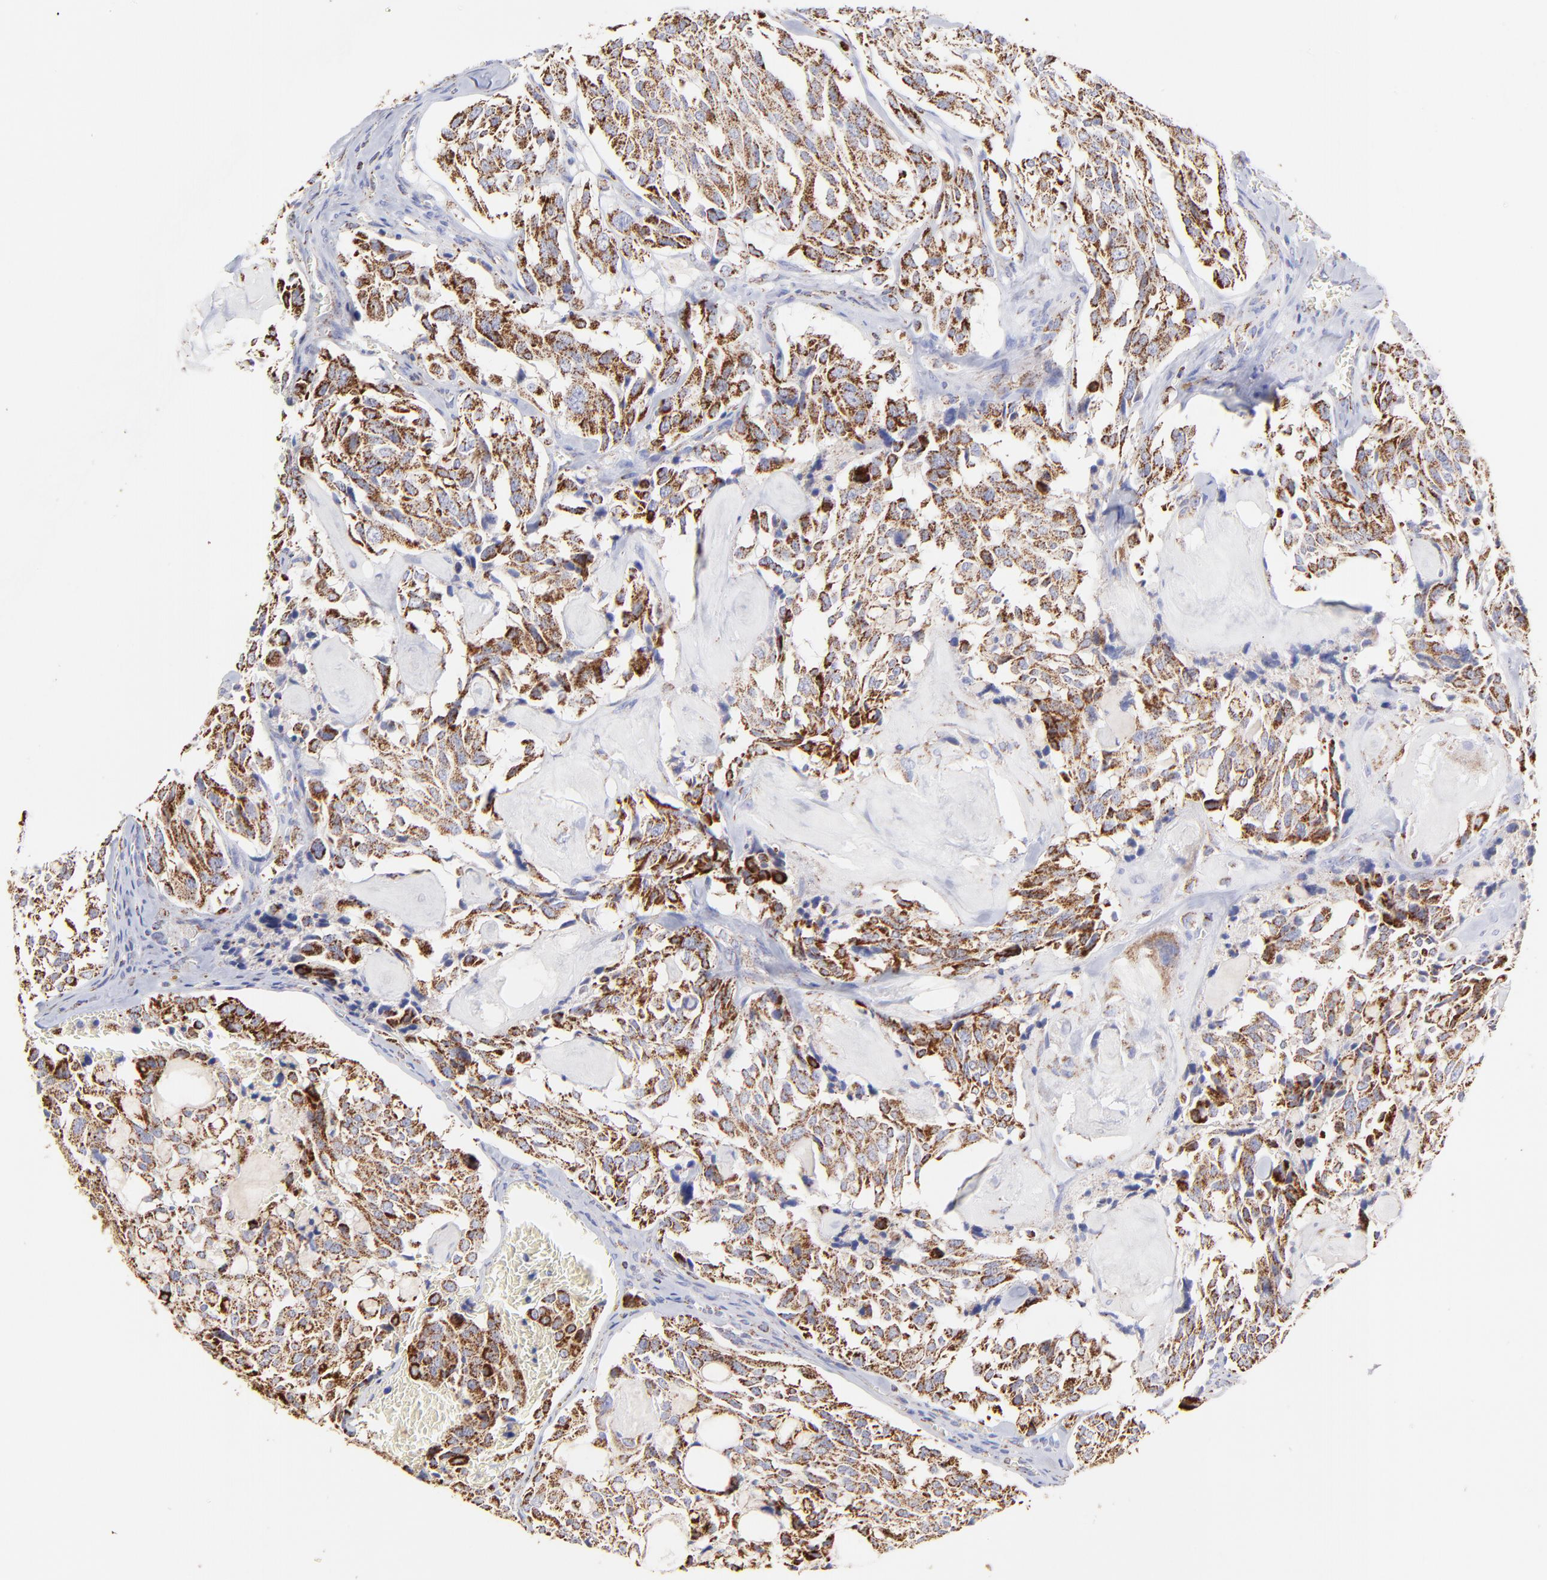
{"staining": {"intensity": "moderate", "quantity": ">75%", "location": "cytoplasmic/membranous"}, "tissue": "thyroid cancer", "cell_type": "Tumor cells", "image_type": "cancer", "snomed": [{"axis": "morphology", "description": "Carcinoma, NOS"}, {"axis": "morphology", "description": "Carcinoid, malignant, NOS"}, {"axis": "topography", "description": "Thyroid gland"}], "caption": "Protein expression analysis of human thyroid carcinoid (malignant) reveals moderate cytoplasmic/membranous staining in approximately >75% of tumor cells.", "gene": "ECH1", "patient": {"sex": "male", "age": 33}}